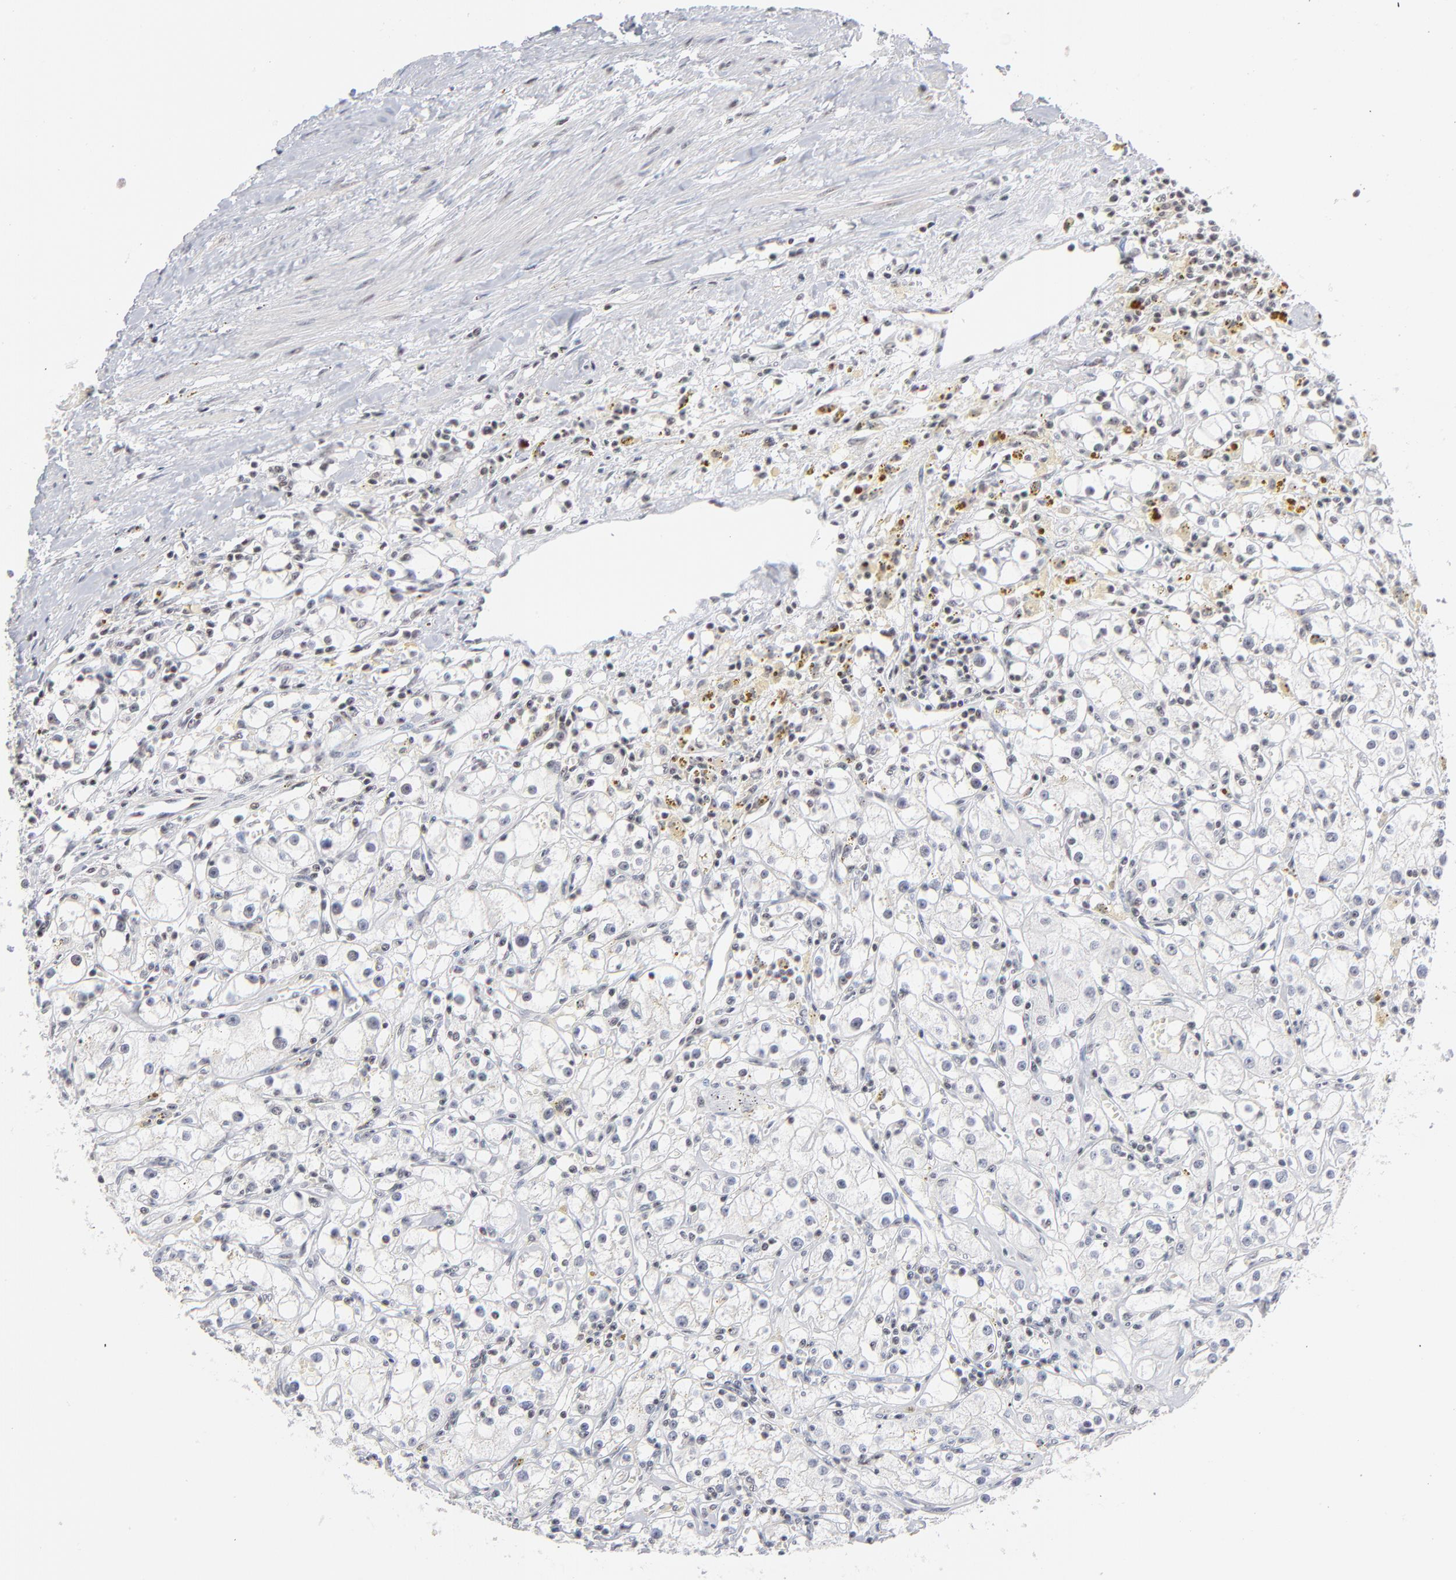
{"staining": {"intensity": "negative", "quantity": "none", "location": "none"}, "tissue": "renal cancer", "cell_type": "Tumor cells", "image_type": "cancer", "snomed": [{"axis": "morphology", "description": "Adenocarcinoma, NOS"}, {"axis": "topography", "description": "Kidney"}], "caption": "There is no significant staining in tumor cells of adenocarcinoma (renal). Nuclei are stained in blue.", "gene": "ZNF143", "patient": {"sex": "male", "age": 56}}